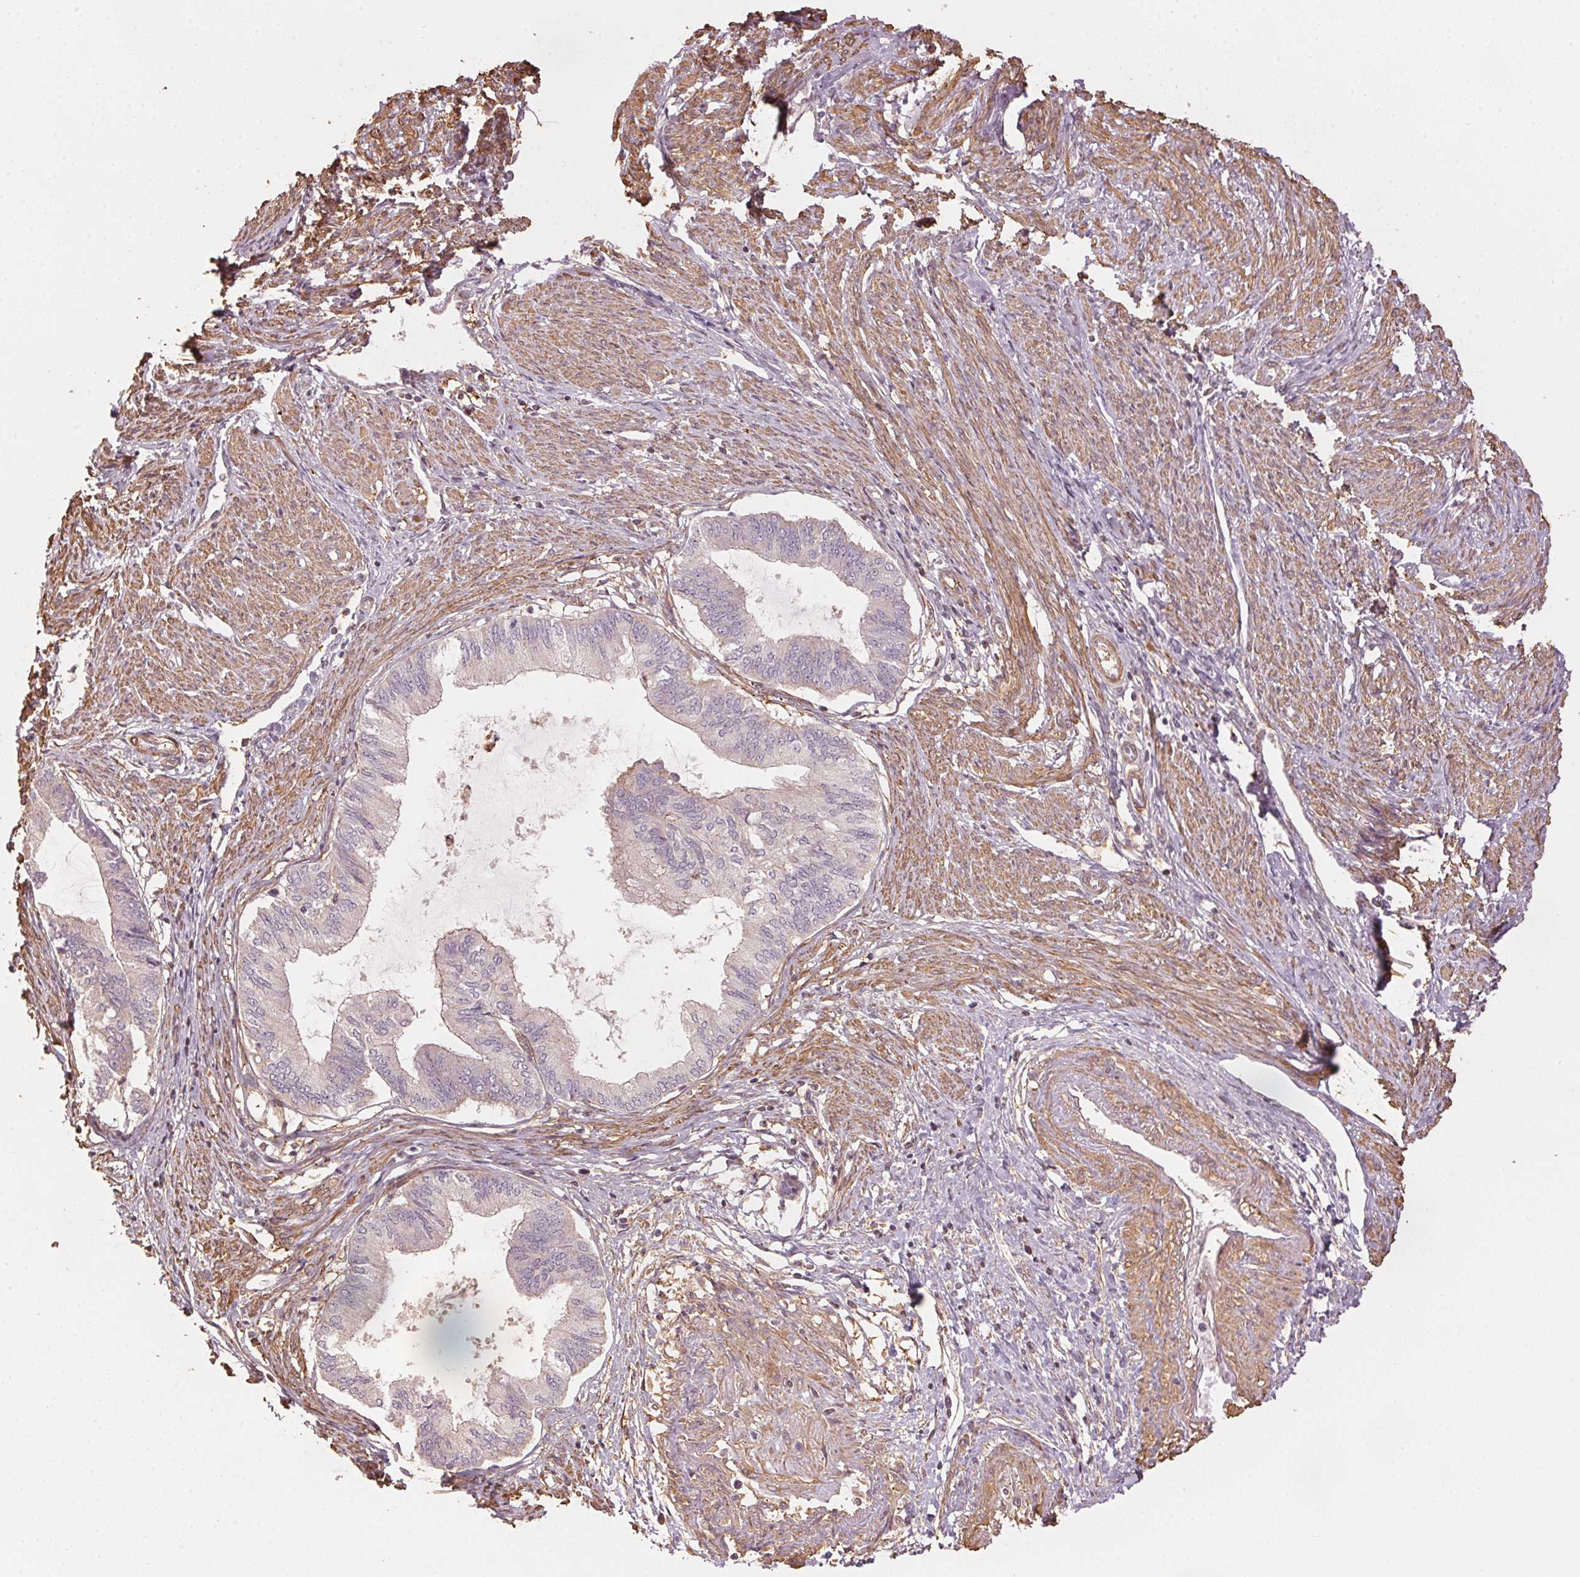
{"staining": {"intensity": "negative", "quantity": "none", "location": "none"}, "tissue": "endometrial cancer", "cell_type": "Tumor cells", "image_type": "cancer", "snomed": [{"axis": "morphology", "description": "Adenocarcinoma, NOS"}, {"axis": "topography", "description": "Endometrium"}], "caption": "Tumor cells are negative for brown protein staining in endometrial cancer (adenocarcinoma).", "gene": "QDPR", "patient": {"sex": "female", "age": 86}}